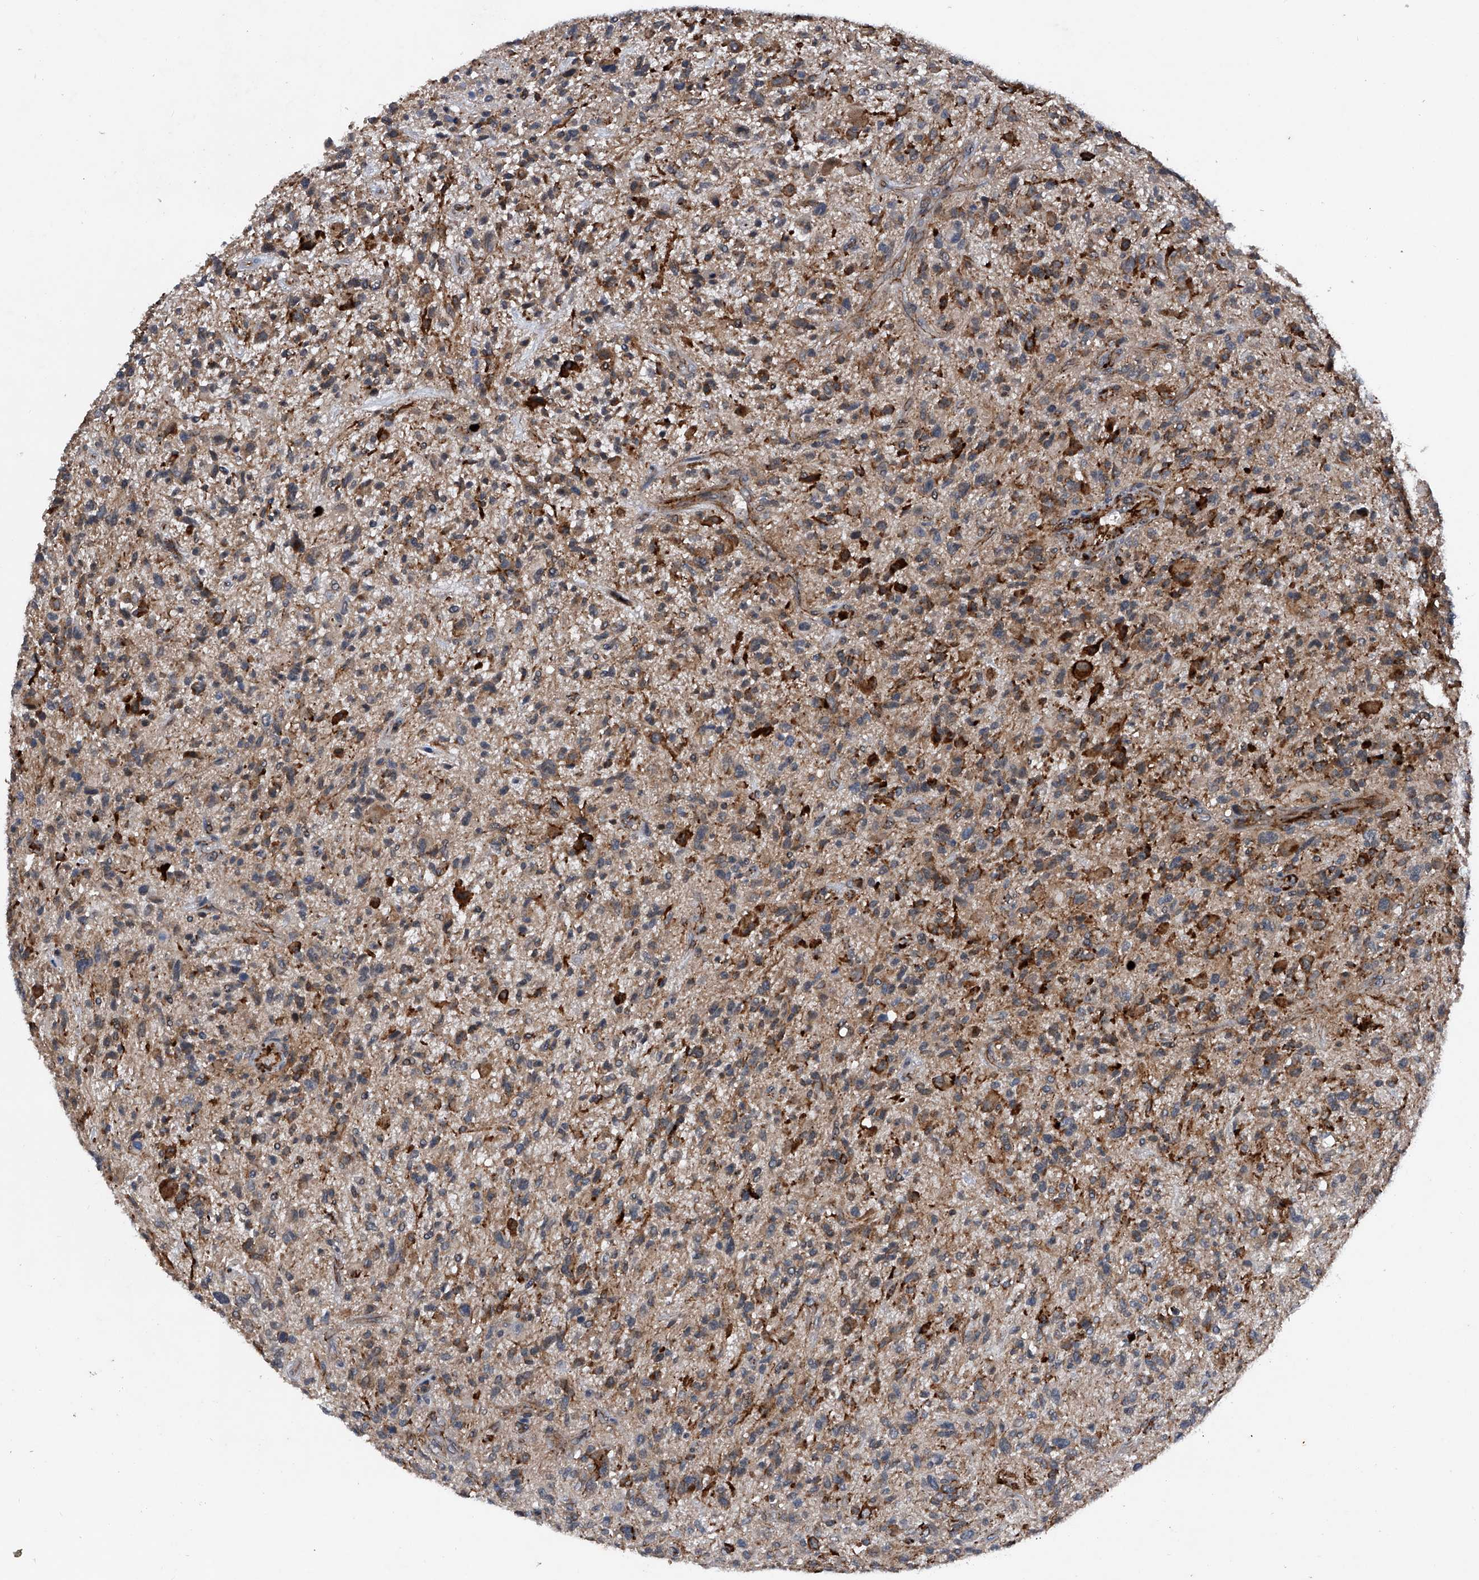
{"staining": {"intensity": "moderate", "quantity": "25%-75%", "location": "cytoplasmic/membranous"}, "tissue": "glioma", "cell_type": "Tumor cells", "image_type": "cancer", "snomed": [{"axis": "morphology", "description": "Glioma, malignant, High grade"}, {"axis": "topography", "description": "Brain"}], "caption": "This histopathology image displays IHC staining of human malignant high-grade glioma, with medium moderate cytoplasmic/membranous expression in approximately 25%-75% of tumor cells.", "gene": "MAPKAP1", "patient": {"sex": "male", "age": 47}}